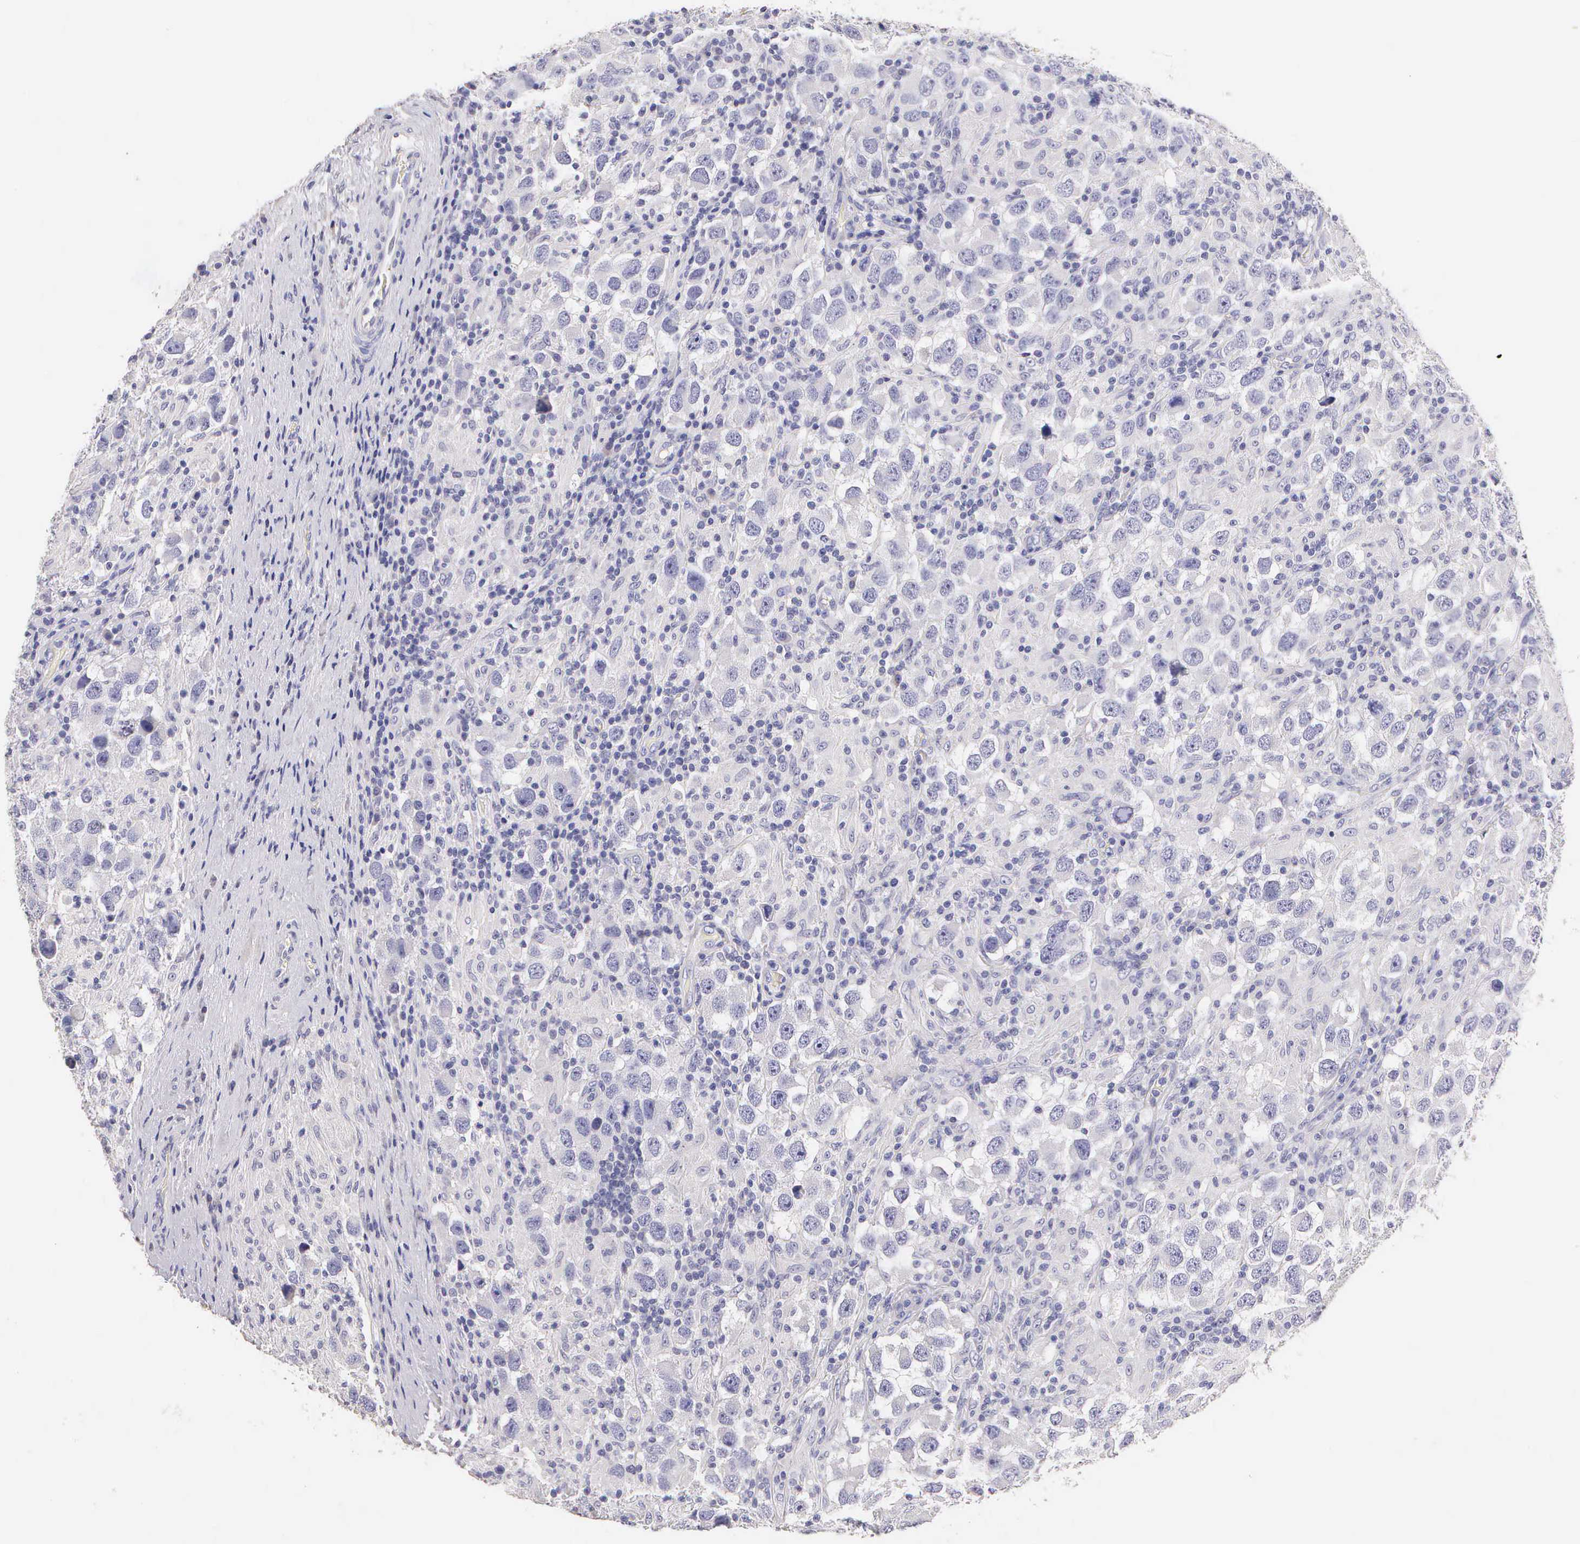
{"staining": {"intensity": "negative", "quantity": "none", "location": "none"}, "tissue": "testis cancer", "cell_type": "Tumor cells", "image_type": "cancer", "snomed": [{"axis": "morphology", "description": "Carcinoma, Embryonal, NOS"}, {"axis": "topography", "description": "Testis"}], "caption": "Tumor cells show no significant protein staining in testis cancer. (Immunohistochemistry, brightfield microscopy, high magnification).", "gene": "ESR1", "patient": {"sex": "male", "age": 21}}